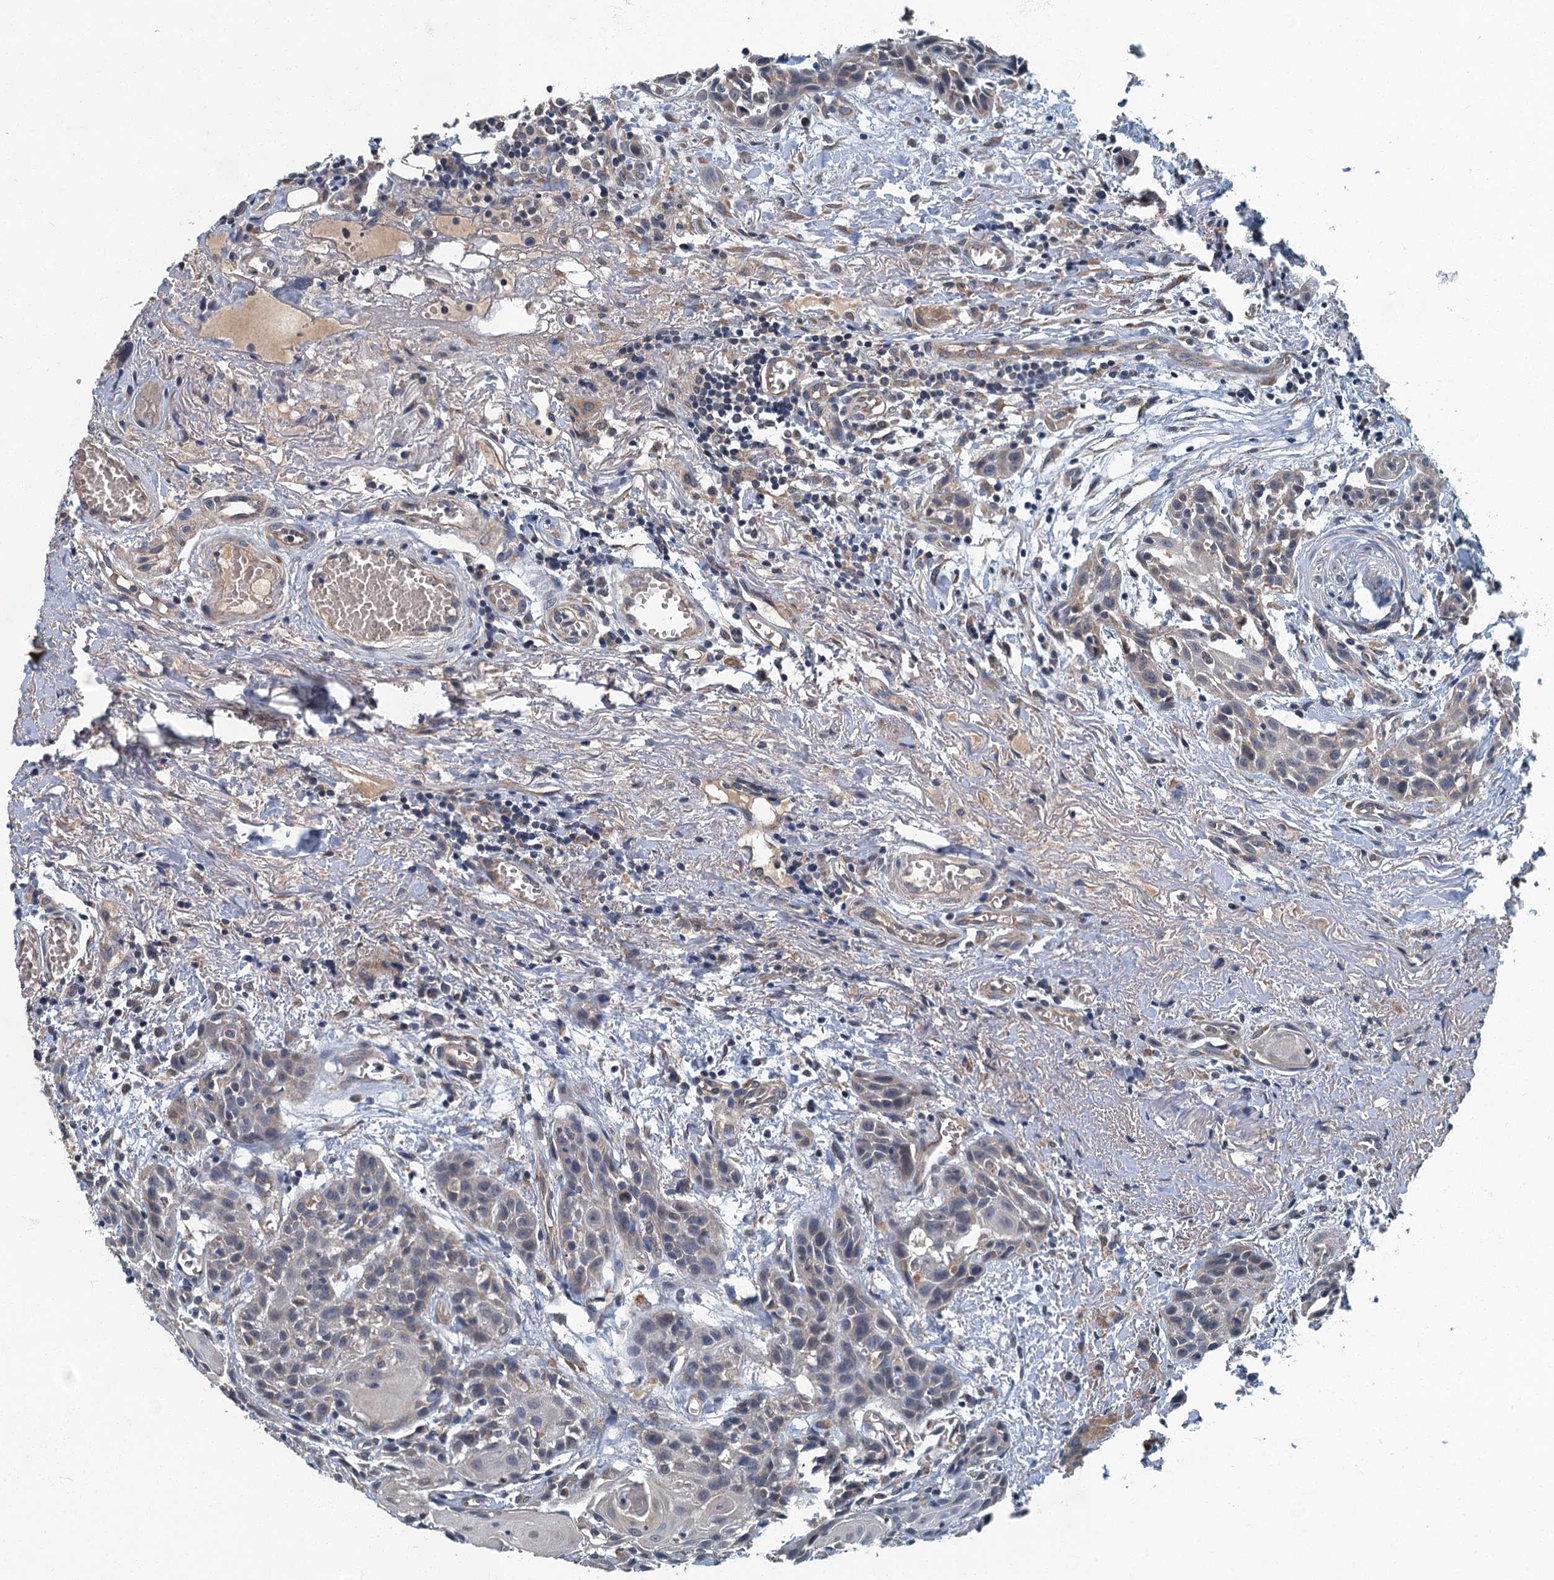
{"staining": {"intensity": "negative", "quantity": "none", "location": "none"}, "tissue": "head and neck cancer", "cell_type": "Tumor cells", "image_type": "cancer", "snomed": [{"axis": "morphology", "description": "Squamous cell carcinoma, NOS"}, {"axis": "topography", "description": "Oral tissue"}, {"axis": "topography", "description": "Head-Neck"}], "caption": "There is no significant staining in tumor cells of squamous cell carcinoma (head and neck).", "gene": "DDX49", "patient": {"sex": "female", "age": 50}}